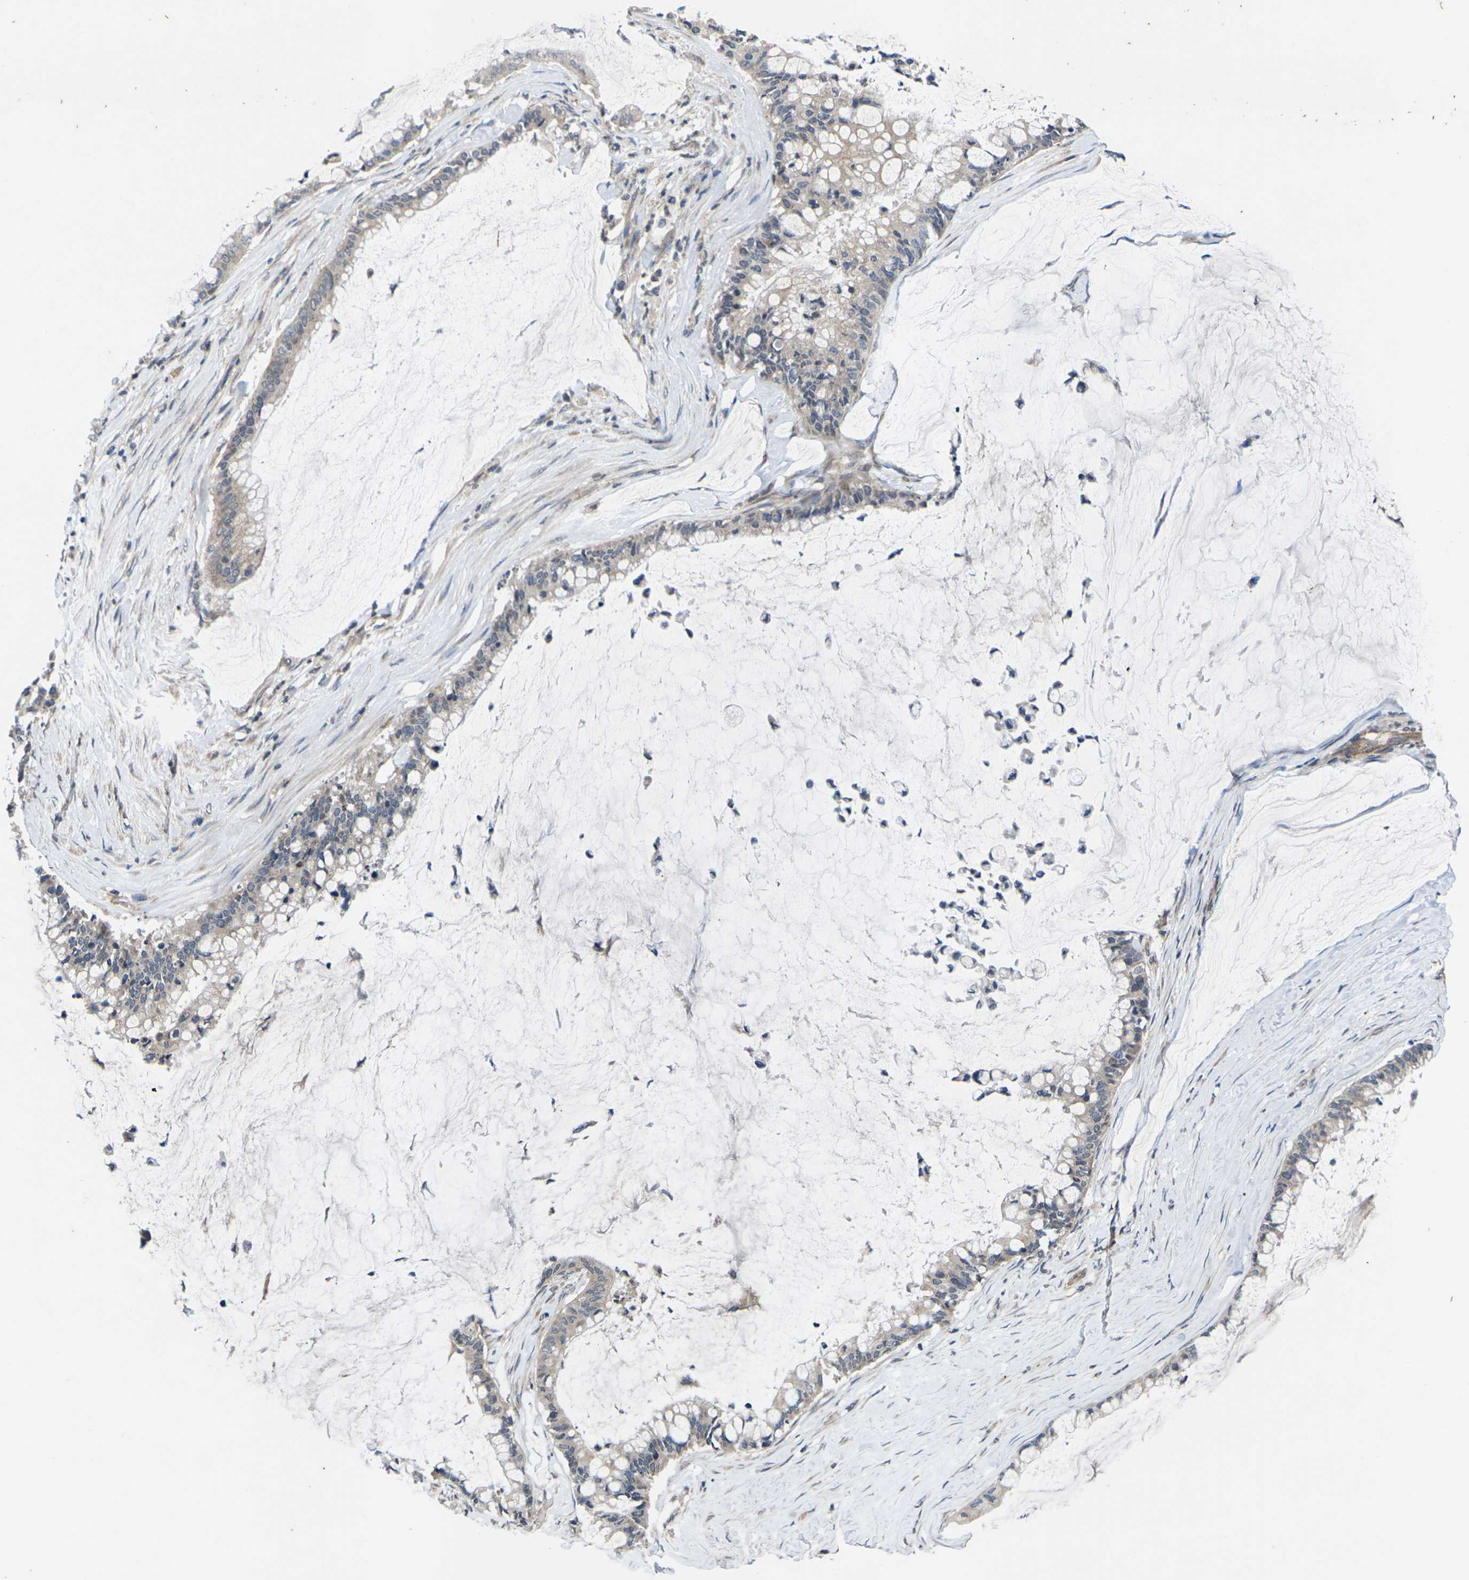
{"staining": {"intensity": "weak", "quantity": ">75%", "location": "cytoplasmic/membranous"}, "tissue": "pancreatic cancer", "cell_type": "Tumor cells", "image_type": "cancer", "snomed": [{"axis": "morphology", "description": "Adenocarcinoma, NOS"}, {"axis": "topography", "description": "Pancreas"}], "caption": "IHC (DAB (3,3'-diaminobenzidine)) staining of human pancreatic cancer demonstrates weak cytoplasmic/membranous protein staining in approximately >75% of tumor cells.", "gene": "DKK2", "patient": {"sex": "male", "age": 41}}